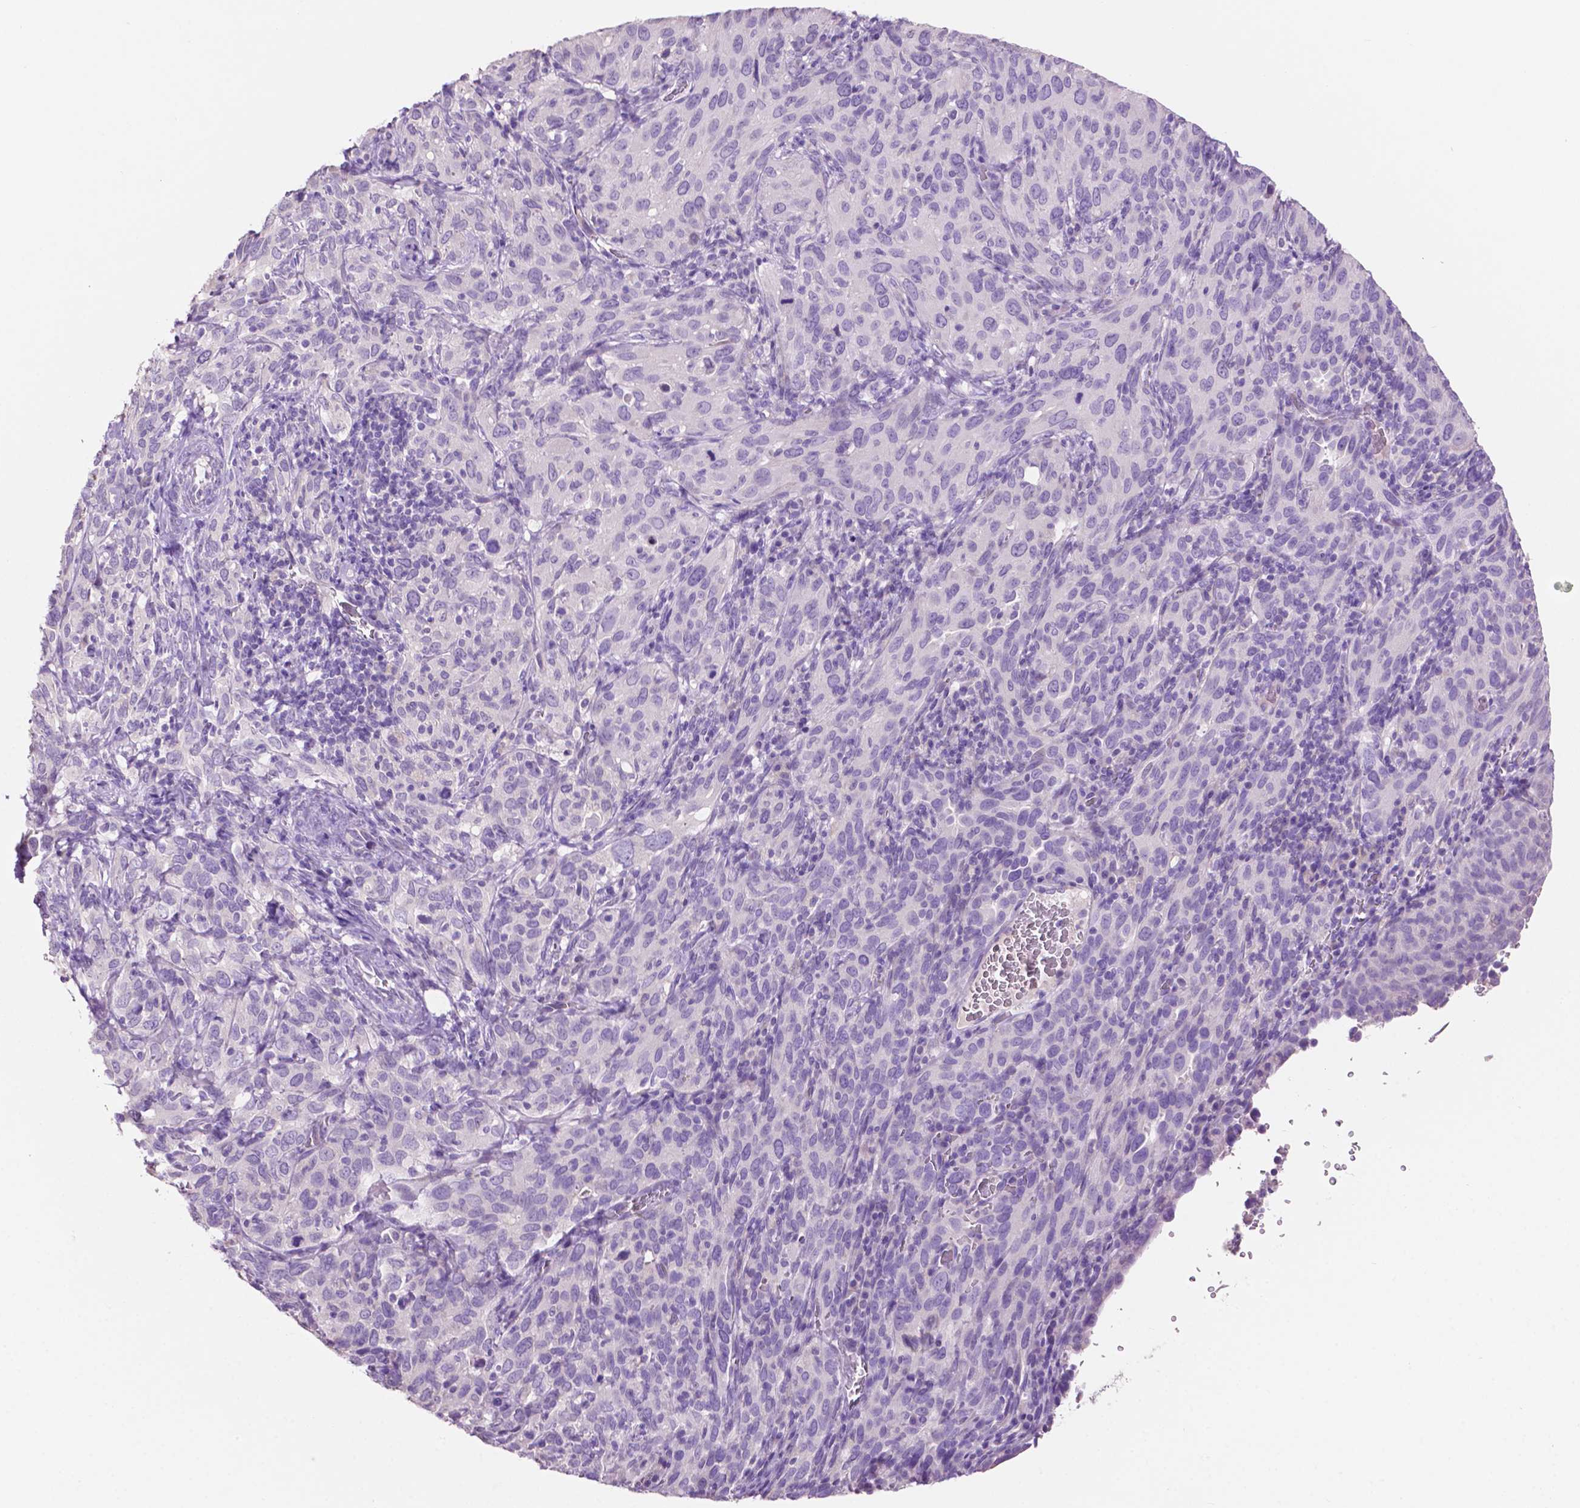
{"staining": {"intensity": "negative", "quantity": "none", "location": "none"}, "tissue": "cervical cancer", "cell_type": "Tumor cells", "image_type": "cancer", "snomed": [{"axis": "morphology", "description": "Normal tissue, NOS"}, {"axis": "morphology", "description": "Squamous cell carcinoma, NOS"}, {"axis": "topography", "description": "Cervix"}], "caption": "Squamous cell carcinoma (cervical) stained for a protein using IHC displays no staining tumor cells.", "gene": "CLDN17", "patient": {"sex": "female", "age": 51}}